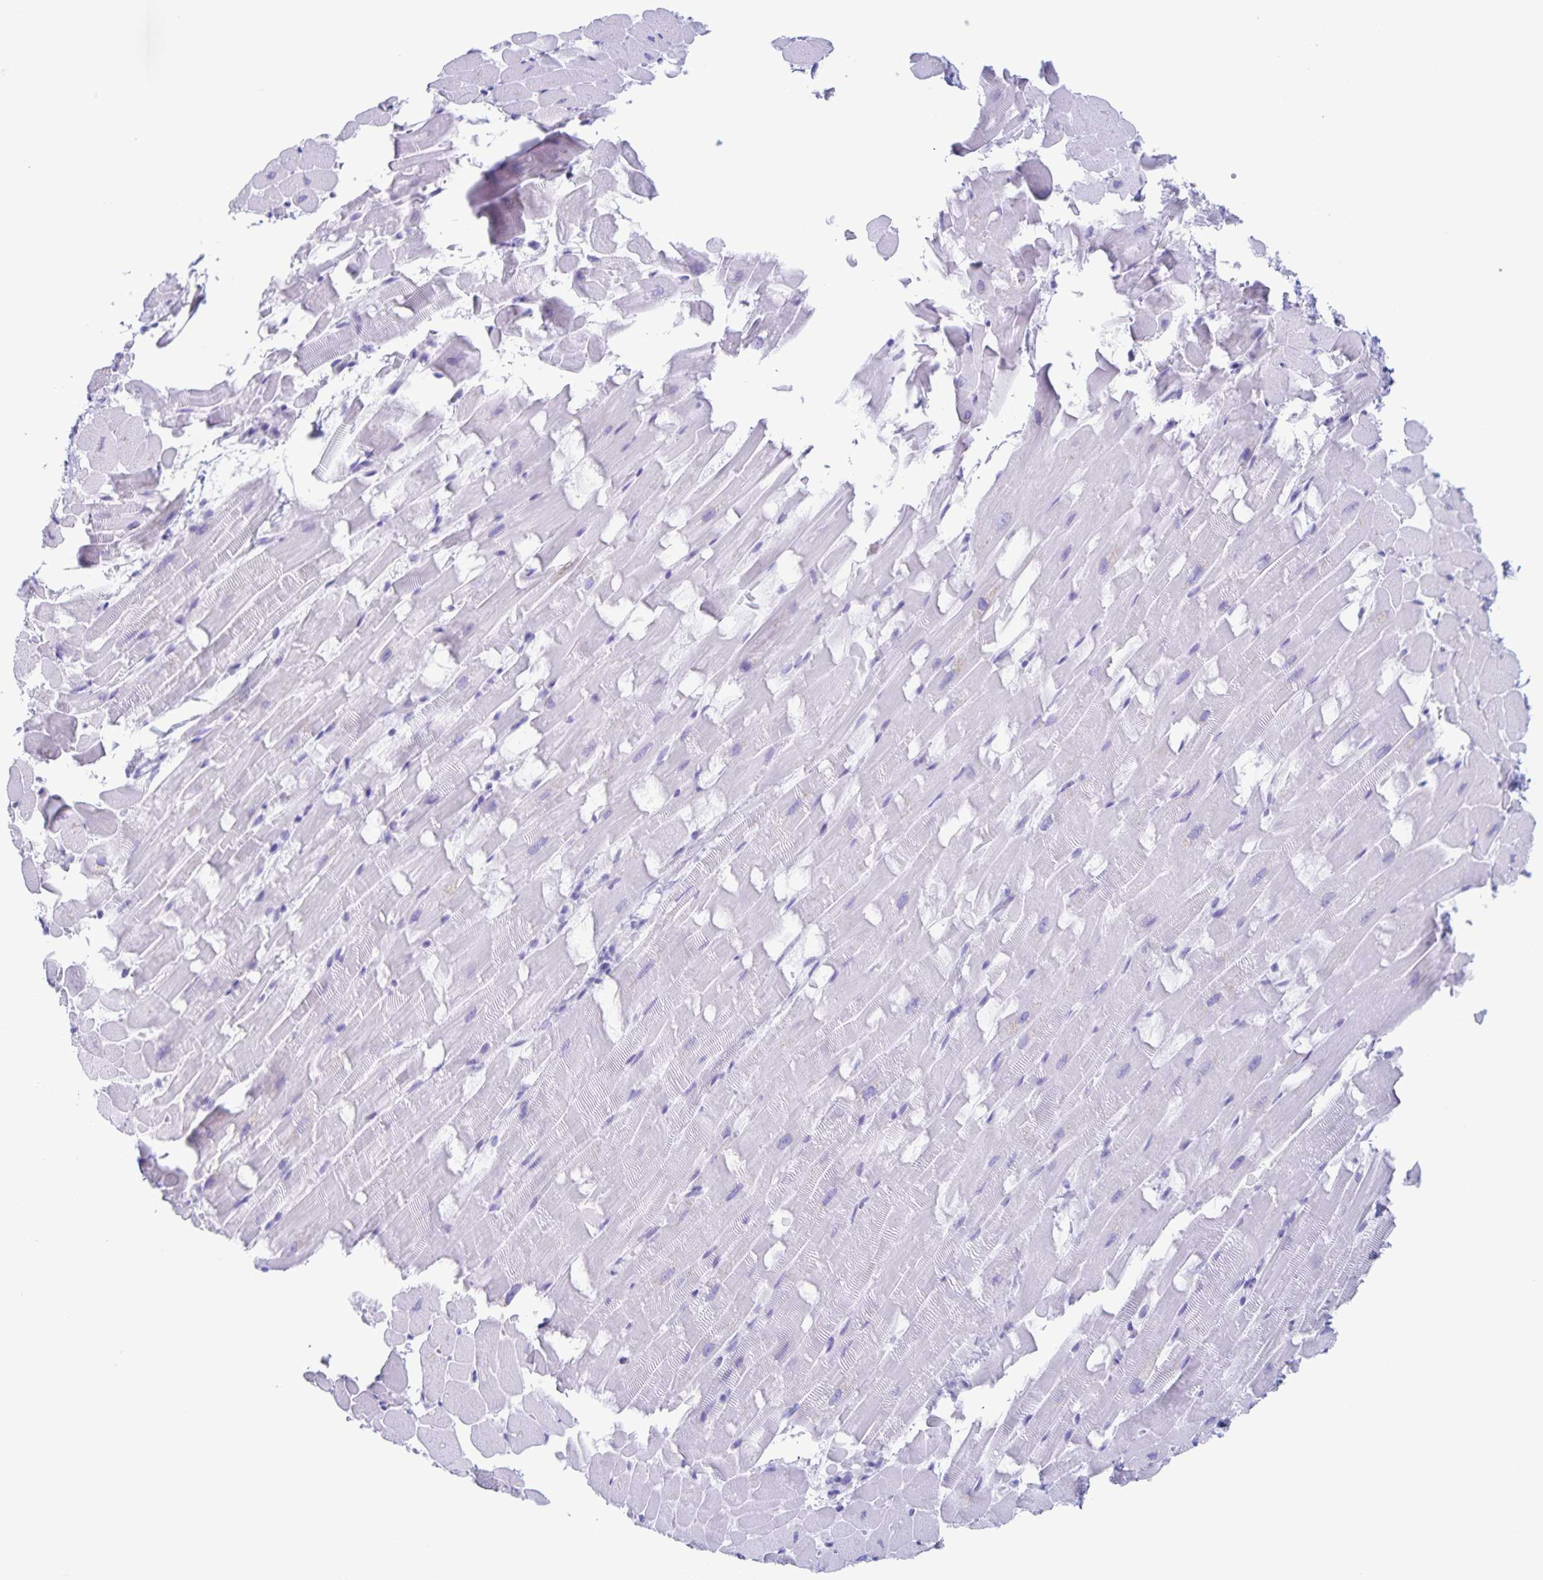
{"staining": {"intensity": "negative", "quantity": "none", "location": "none"}, "tissue": "heart muscle", "cell_type": "Cardiomyocytes", "image_type": "normal", "snomed": [{"axis": "morphology", "description": "Normal tissue, NOS"}, {"axis": "topography", "description": "Heart"}], "caption": "The IHC histopathology image has no significant positivity in cardiomyocytes of heart muscle.", "gene": "C12orf56", "patient": {"sex": "male", "age": 37}}